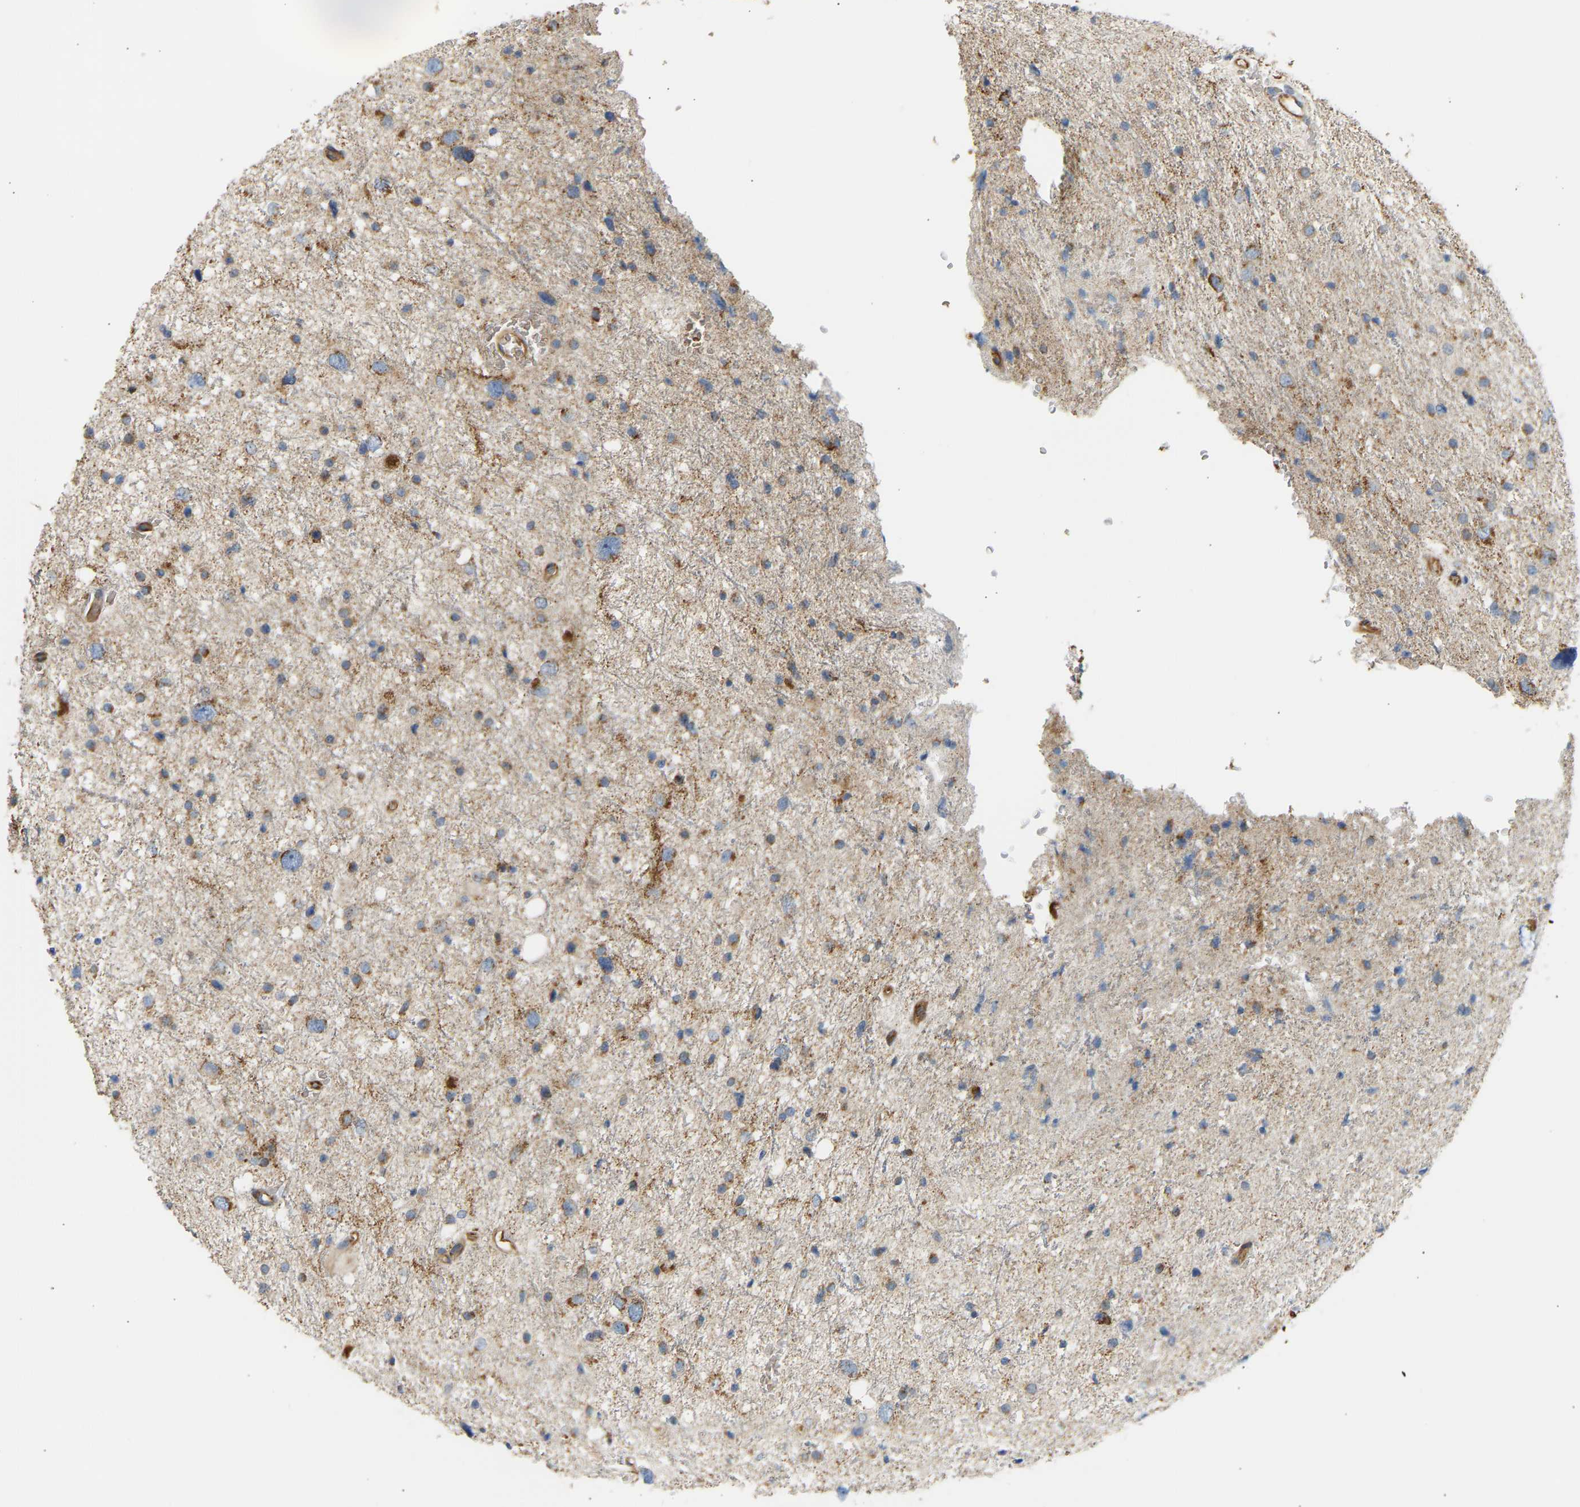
{"staining": {"intensity": "moderate", "quantity": ">75%", "location": "cytoplasmic/membranous"}, "tissue": "glioma", "cell_type": "Tumor cells", "image_type": "cancer", "snomed": [{"axis": "morphology", "description": "Glioma, malignant, Low grade"}, {"axis": "topography", "description": "Brain"}], "caption": "IHC micrograph of neoplastic tissue: glioma stained using immunohistochemistry demonstrates medium levels of moderate protein expression localized specifically in the cytoplasmic/membranous of tumor cells, appearing as a cytoplasmic/membranous brown color.", "gene": "YIPF2", "patient": {"sex": "female", "age": 37}}